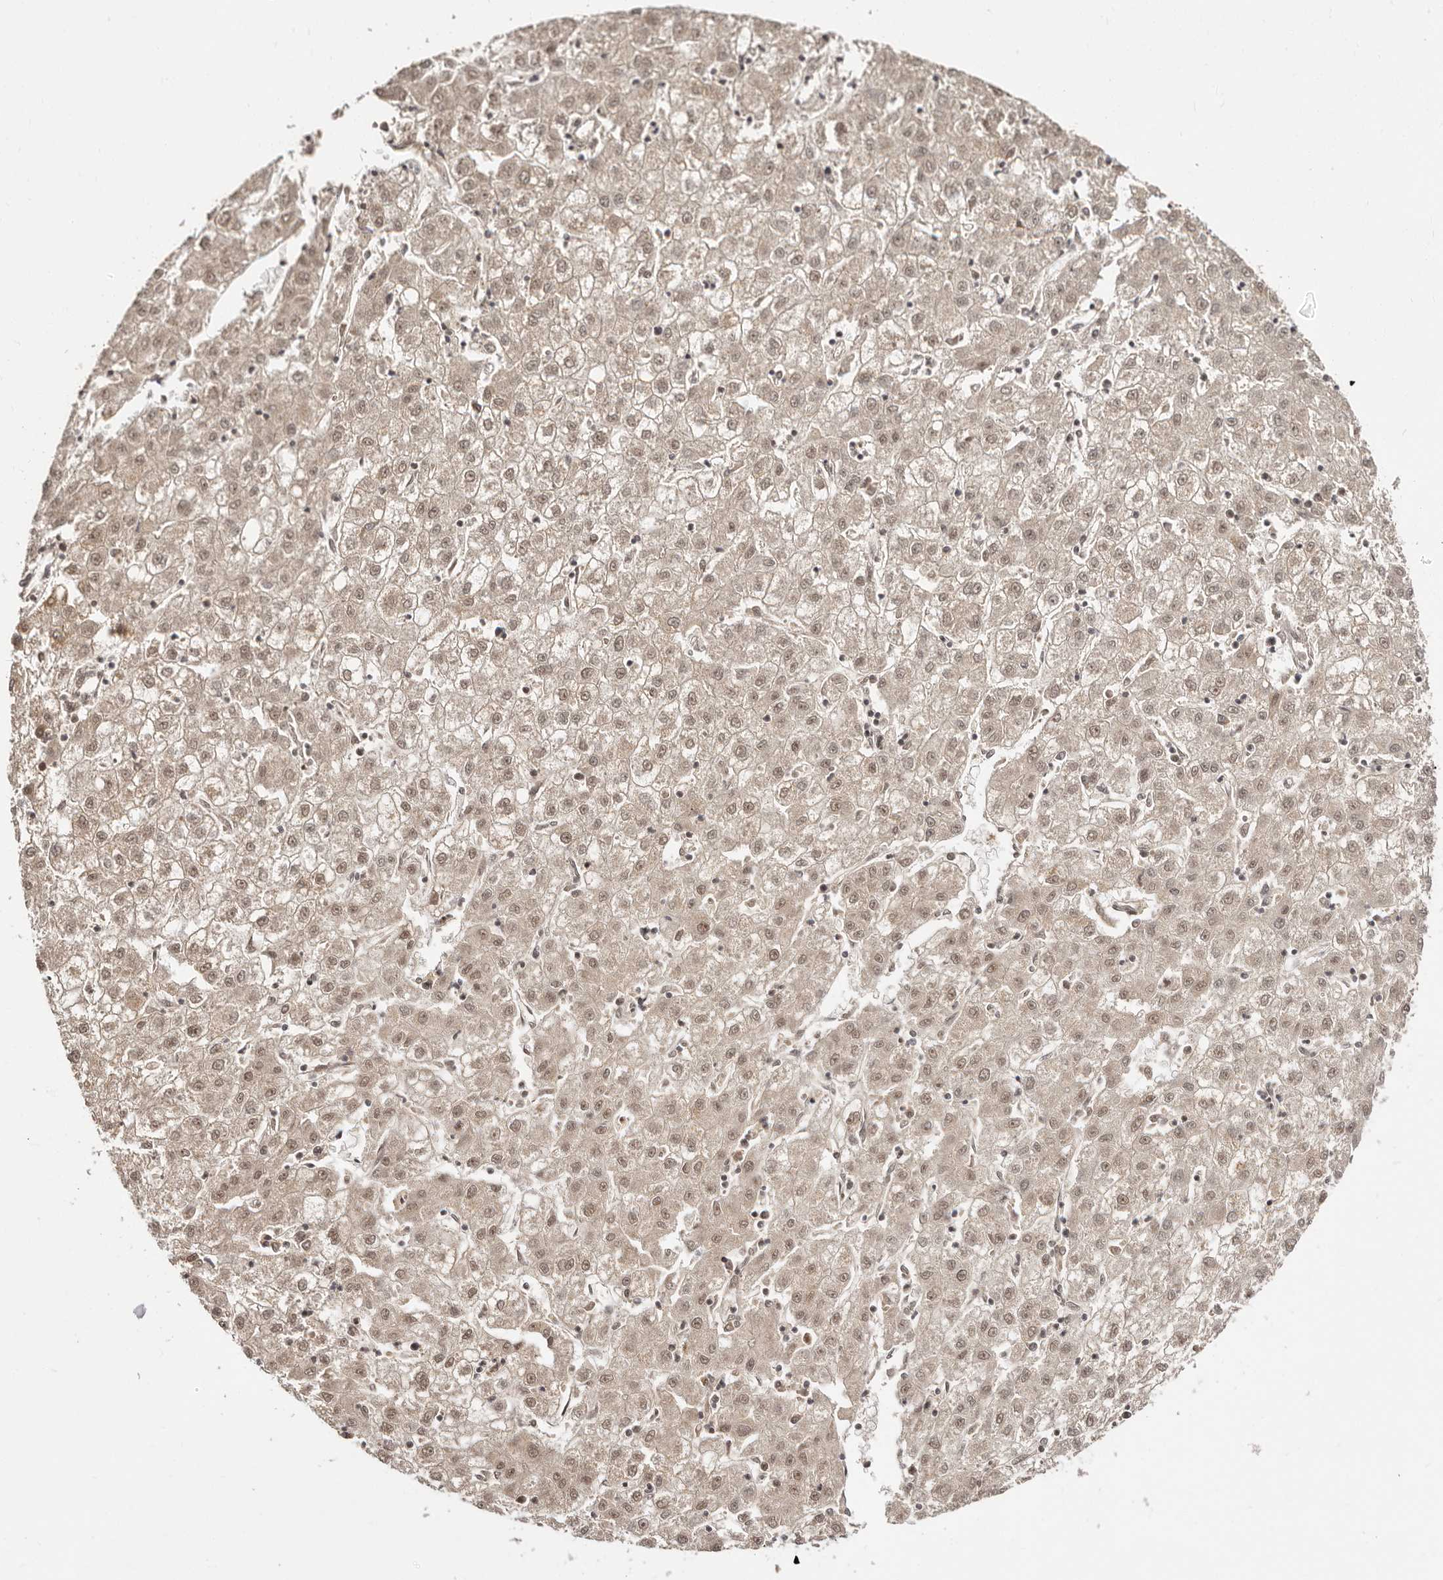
{"staining": {"intensity": "weak", "quantity": ">75%", "location": "cytoplasmic/membranous,nuclear"}, "tissue": "liver cancer", "cell_type": "Tumor cells", "image_type": "cancer", "snomed": [{"axis": "morphology", "description": "Carcinoma, Hepatocellular, NOS"}, {"axis": "topography", "description": "Liver"}], "caption": "Immunohistochemical staining of human liver cancer exhibits low levels of weak cytoplasmic/membranous and nuclear protein positivity in approximately >75% of tumor cells.", "gene": "MED8", "patient": {"sex": "male", "age": 72}}